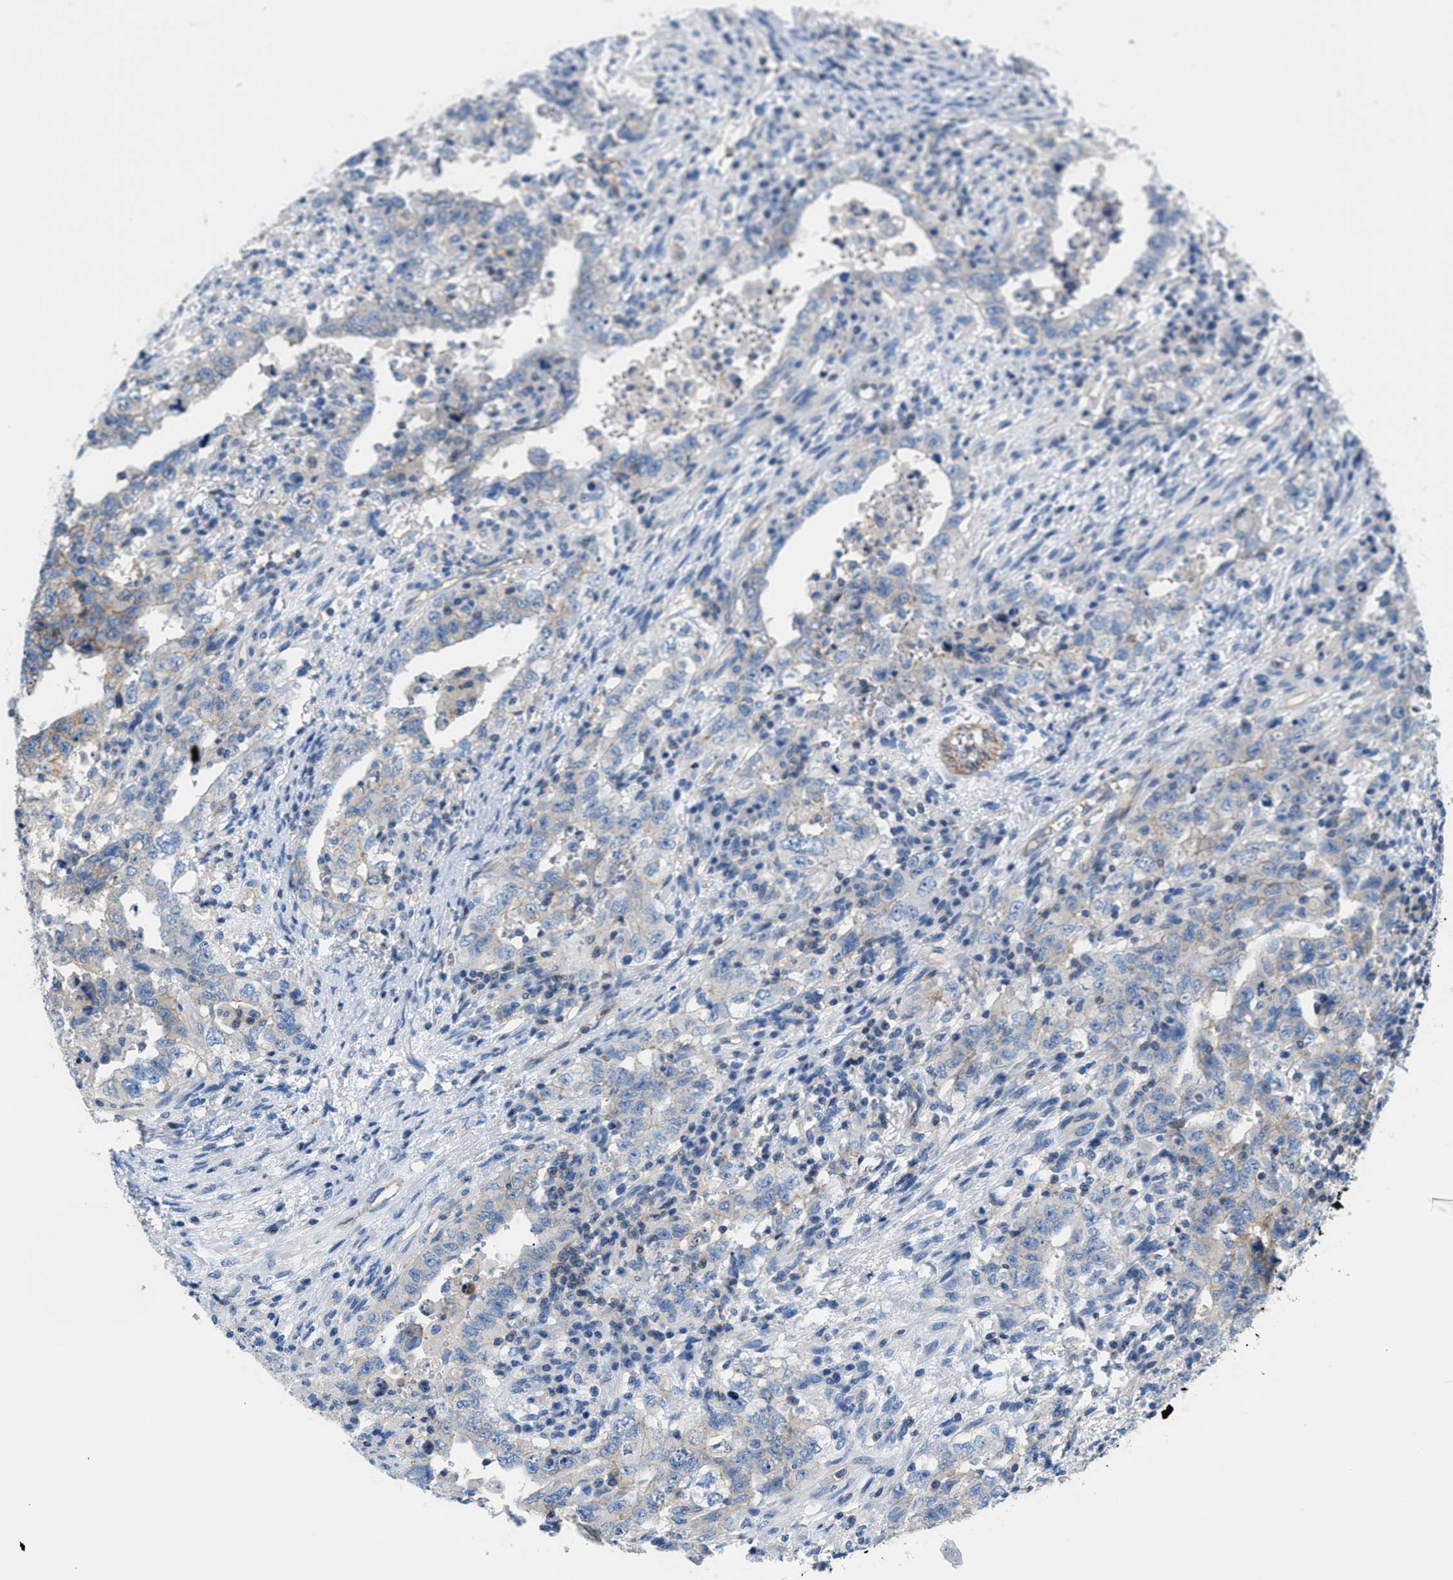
{"staining": {"intensity": "weak", "quantity": "<25%", "location": "cytoplasmic/membranous"}, "tissue": "testis cancer", "cell_type": "Tumor cells", "image_type": "cancer", "snomed": [{"axis": "morphology", "description": "Carcinoma, Embryonal, NOS"}, {"axis": "topography", "description": "Testis"}], "caption": "The IHC photomicrograph has no significant positivity in tumor cells of testis cancer tissue. Brightfield microscopy of immunohistochemistry (IHC) stained with DAB (3,3'-diaminobenzidine) (brown) and hematoxylin (blue), captured at high magnification.", "gene": "ORAI1", "patient": {"sex": "male", "age": 26}}